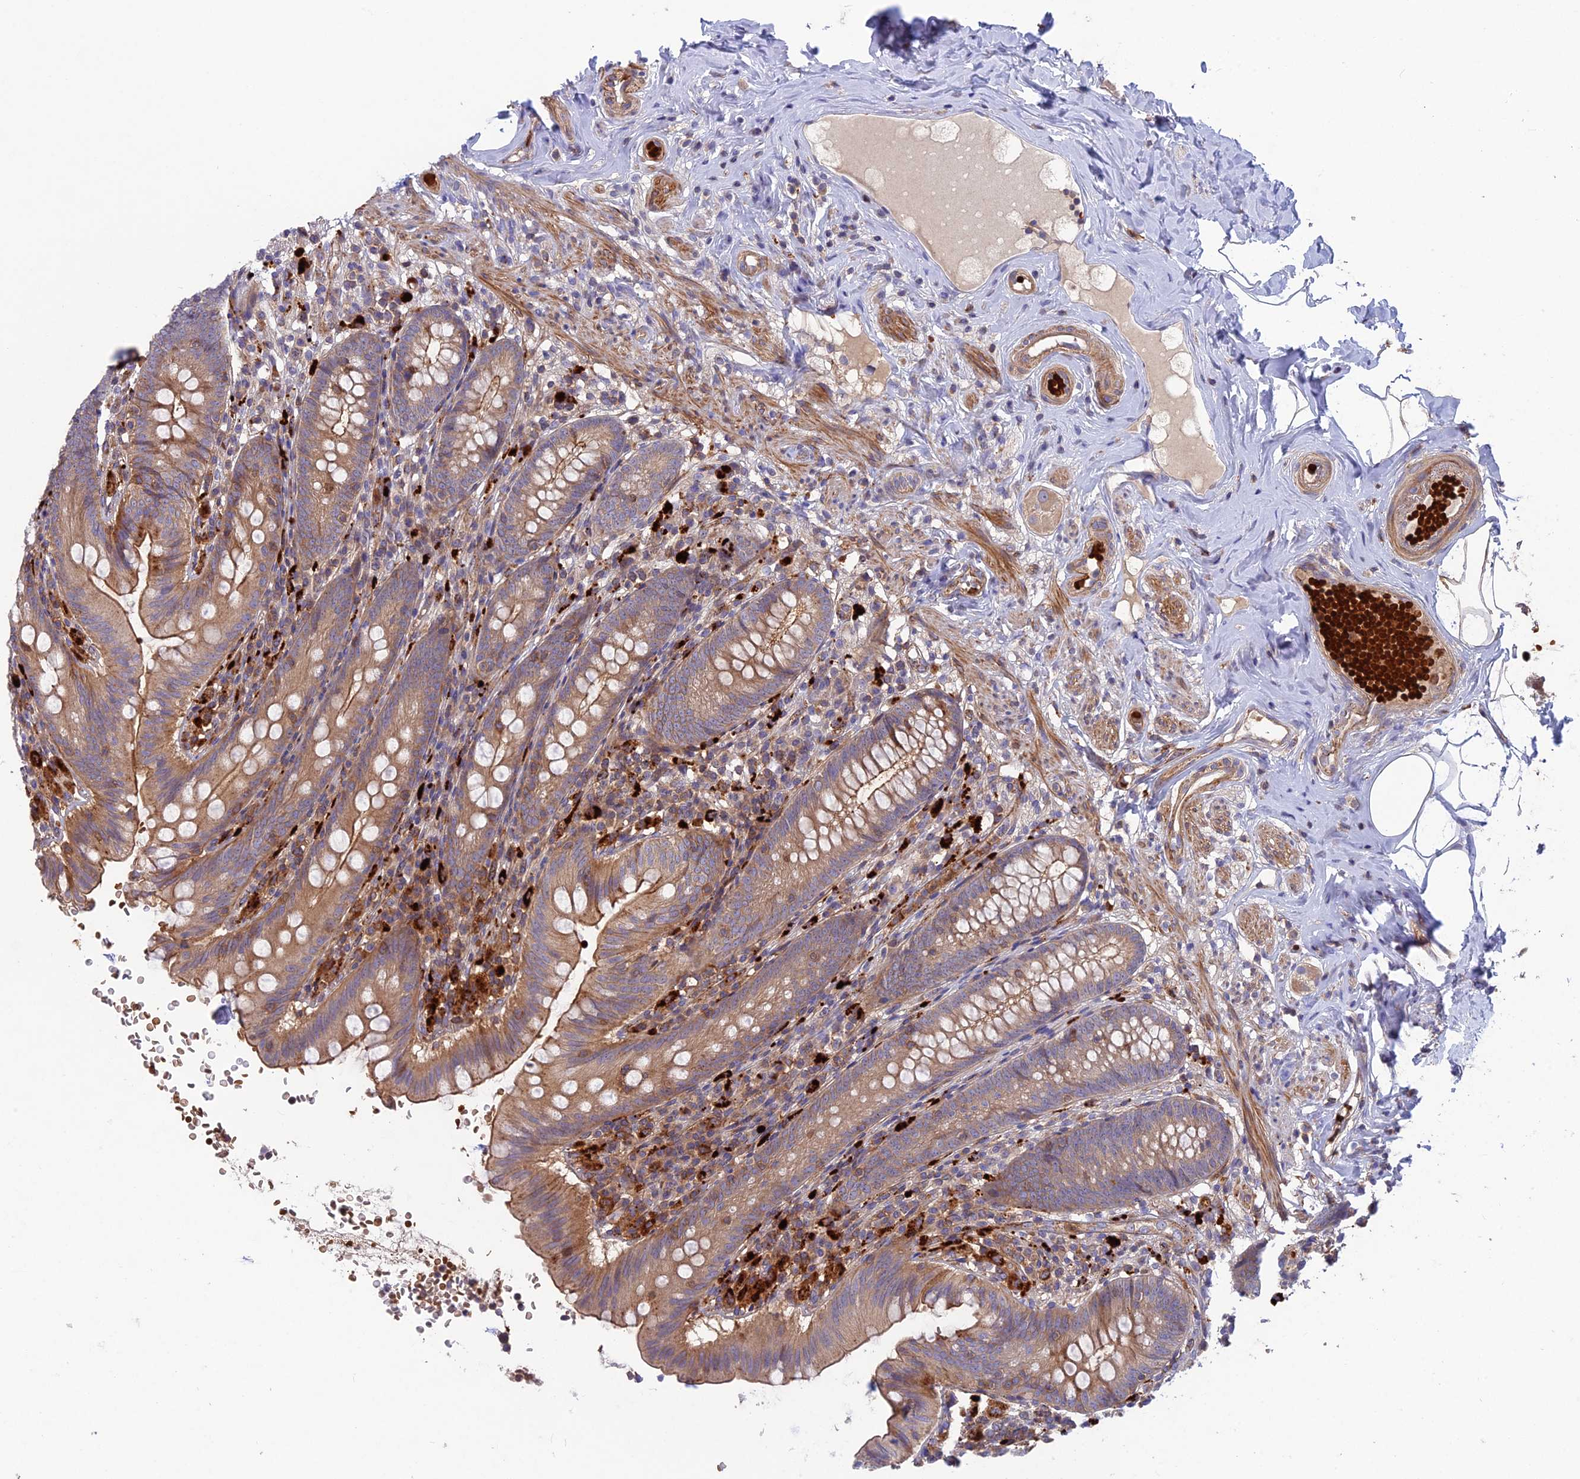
{"staining": {"intensity": "moderate", "quantity": ">75%", "location": "cytoplasmic/membranous"}, "tissue": "appendix", "cell_type": "Glandular cells", "image_type": "normal", "snomed": [{"axis": "morphology", "description": "Normal tissue, NOS"}, {"axis": "topography", "description": "Appendix"}], "caption": "IHC of unremarkable appendix demonstrates medium levels of moderate cytoplasmic/membranous positivity in about >75% of glandular cells.", "gene": "CPNE7", "patient": {"sex": "male", "age": 55}}